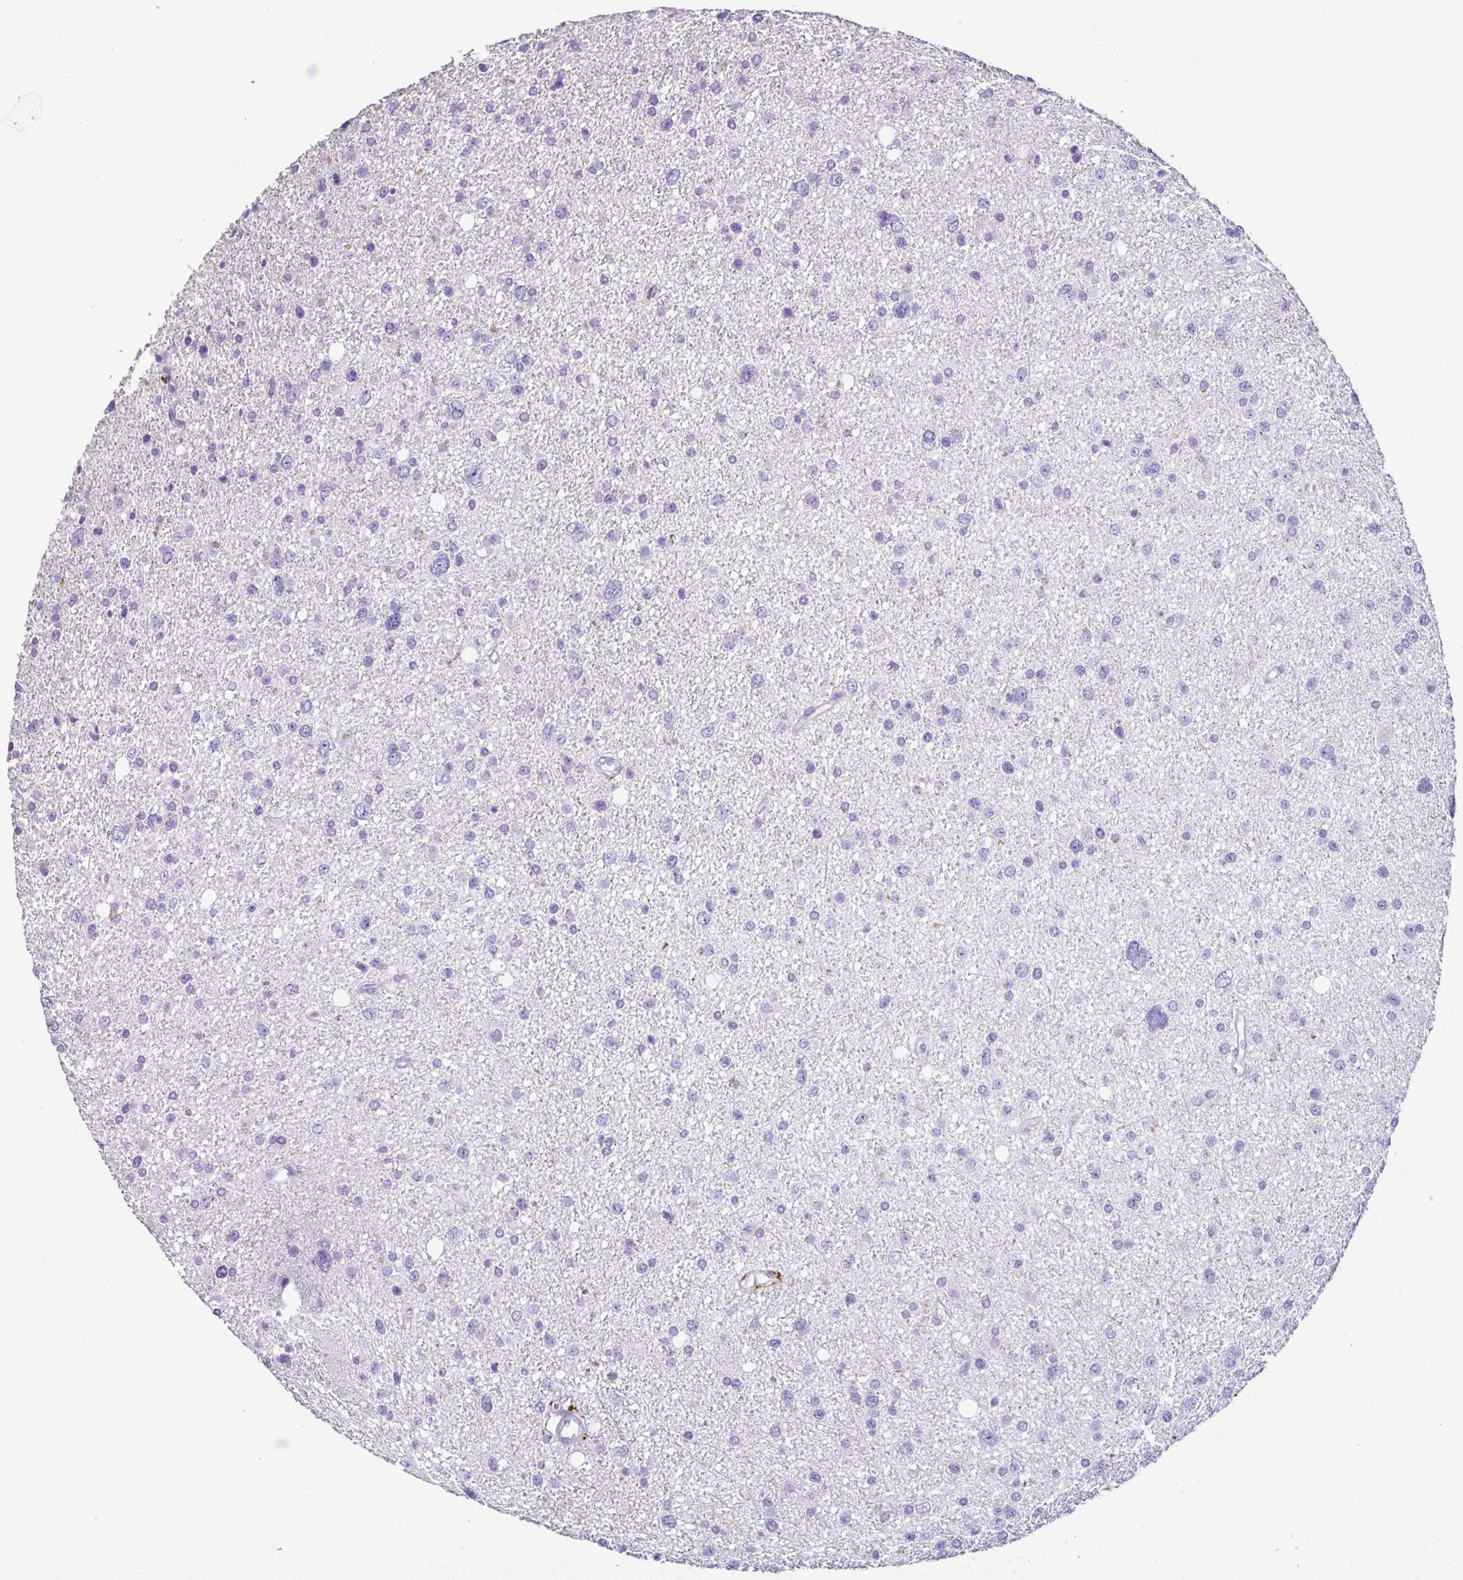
{"staining": {"intensity": "negative", "quantity": "none", "location": "none"}, "tissue": "glioma", "cell_type": "Tumor cells", "image_type": "cancer", "snomed": [{"axis": "morphology", "description": "Glioma, malignant, Low grade"}, {"axis": "topography", "description": "Brain"}], "caption": "Immunohistochemistry (IHC) of malignant glioma (low-grade) exhibits no expression in tumor cells.", "gene": "MARCO", "patient": {"sex": "female", "age": 55}}